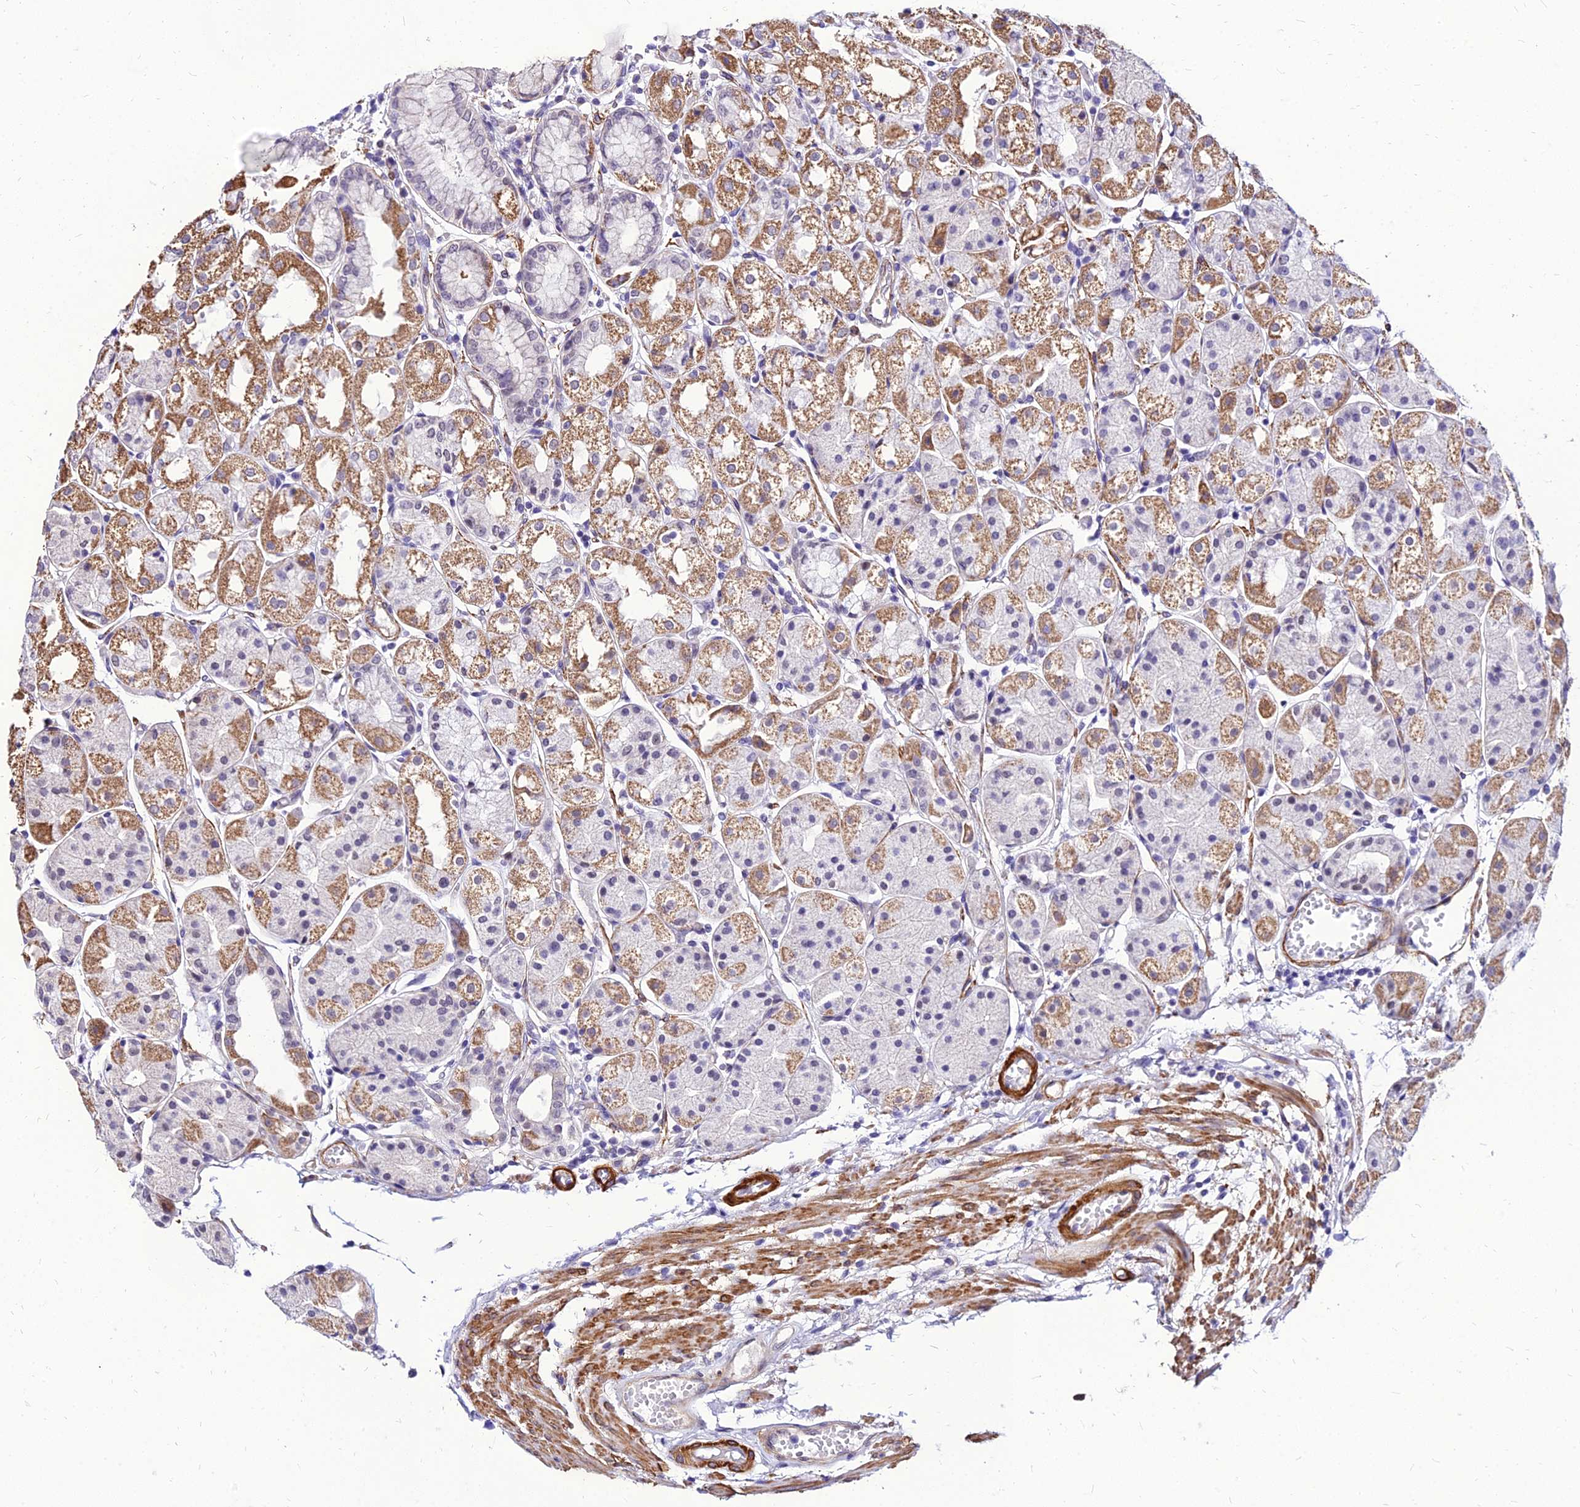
{"staining": {"intensity": "moderate", "quantity": "25%-75%", "location": "cytoplasmic/membranous"}, "tissue": "stomach", "cell_type": "Glandular cells", "image_type": "normal", "snomed": [{"axis": "morphology", "description": "Normal tissue, NOS"}, {"axis": "topography", "description": "Stomach, upper"}], "caption": "Stomach stained with DAB (3,3'-diaminobenzidine) IHC reveals medium levels of moderate cytoplasmic/membranous expression in about 25%-75% of glandular cells. (Brightfield microscopy of DAB IHC at high magnification).", "gene": "YEATS2", "patient": {"sex": "male", "age": 72}}